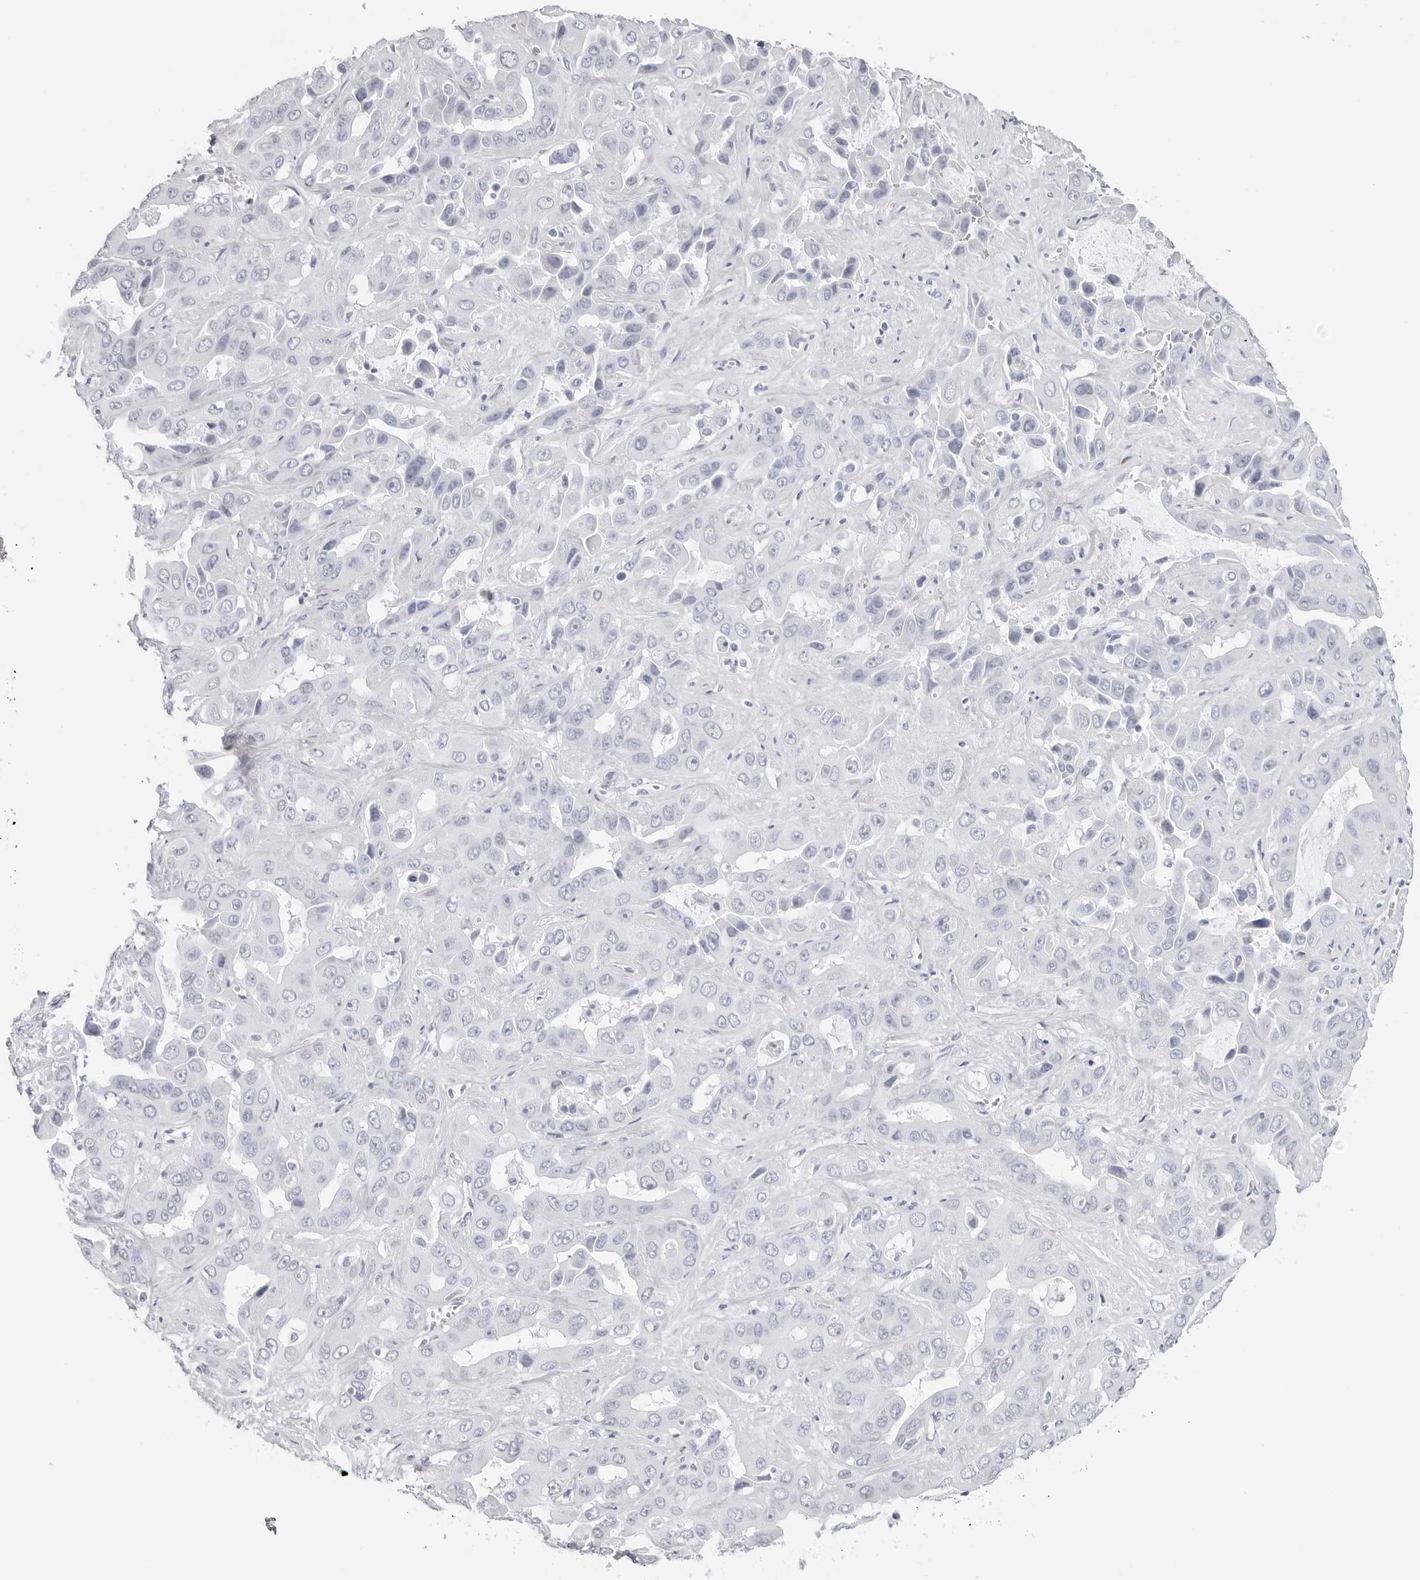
{"staining": {"intensity": "negative", "quantity": "none", "location": "none"}, "tissue": "liver cancer", "cell_type": "Tumor cells", "image_type": "cancer", "snomed": [{"axis": "morphology", "description": "Cholangiocarcinoma"}, {"axis": "topography", "description": "Liver"}], "caption": "IHC of cholangiocarcinoma (liver) reveals no expression in tumor cells.", "gene": "CST2", "patient": {"sex": "female", "age": 52}}